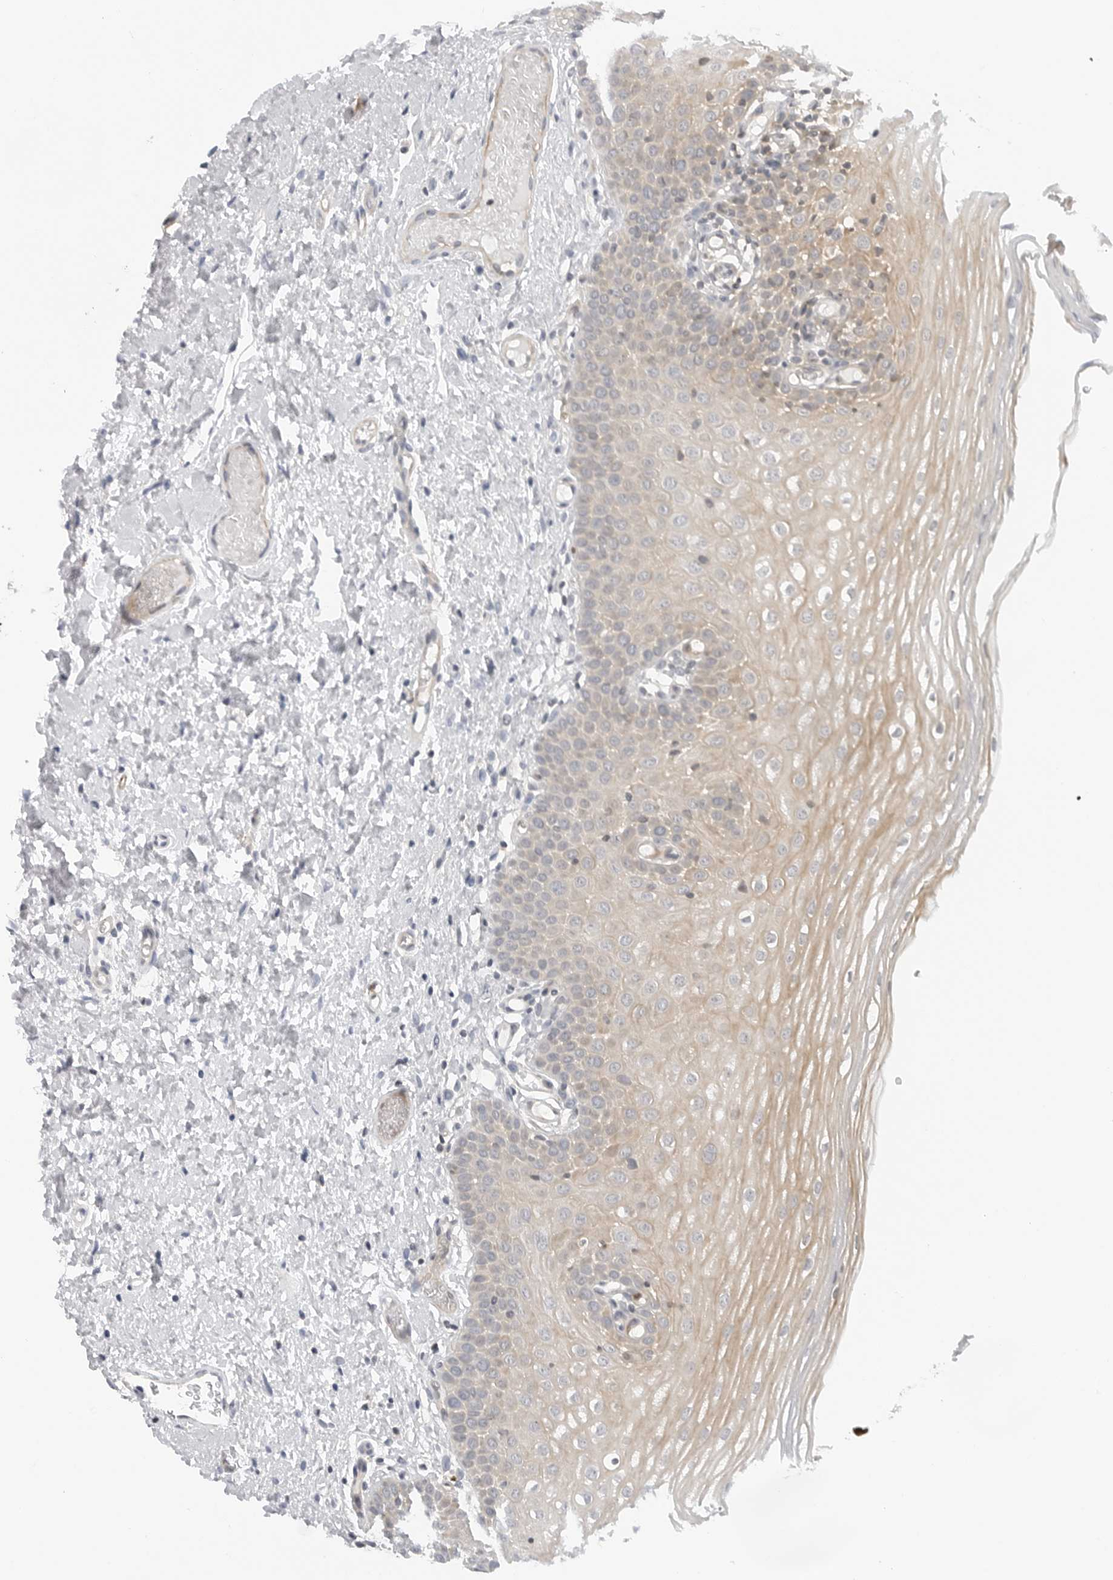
{"staining": {"intensity": "weak", "quantity": "25%-75%", "location": "cytoplasmic/membranous"}, "tissue": "oral mucosa", "cell_type": "Squamous epithelial cells", "image_type": "normal", "snomed": [{"axis": "morphology", "description": "Normal tissue, NOS"}, {"axis": "topography", "description": "Oral tissue"}], "caption": "Immunohistochemical staining of benign human oral mucosa displays weak cytoplasmic/membranous protein expression in about 25%-75% of squamous epithelial cells. The protein of interest is shown in brown color, while the nuclei are stained blue.", "gene": "STXBP3", "patient": {"sex": "female", "age": 56}}